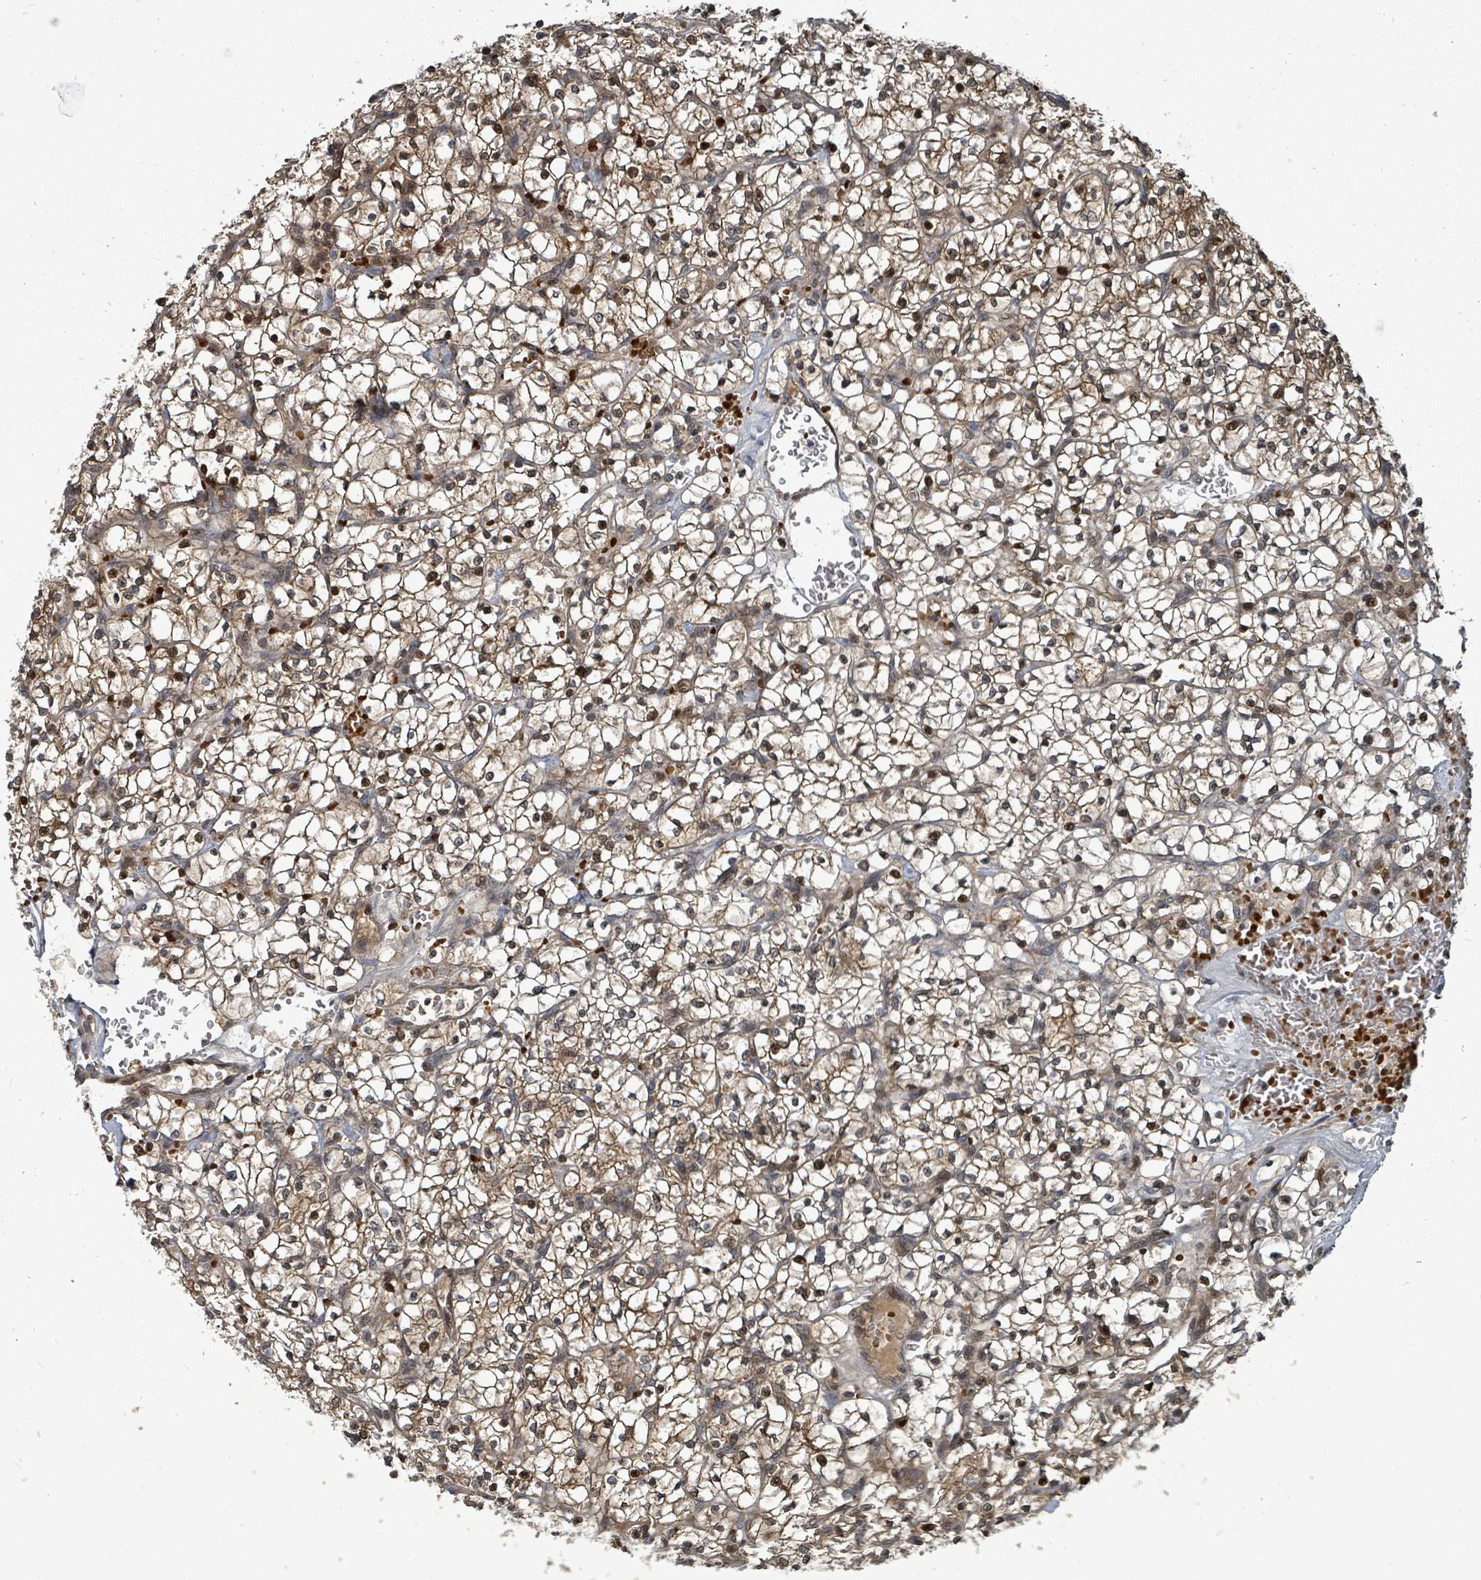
{"staining": {"intensity": "strong", "quantity": ">75%", "location": "cytoplasmic/membranous,nuclear"}, "tissue": "renal cancer", "cell_type": "Tumor cells", "image_type": "cancer", "snomed": [{"axis": "morphology", "description": "Adenocarcinoma, NOS"}, {"axis": "topography", "description": "Kidney"}], "caption": "A brown stain highlights strong cytoplasmic/membranous and nuclear expression of a protein in adenocarcinoma (renal) tumor cells.", "gene": "TRDMT1", "patient": {"sex": "female", "age": 64}}